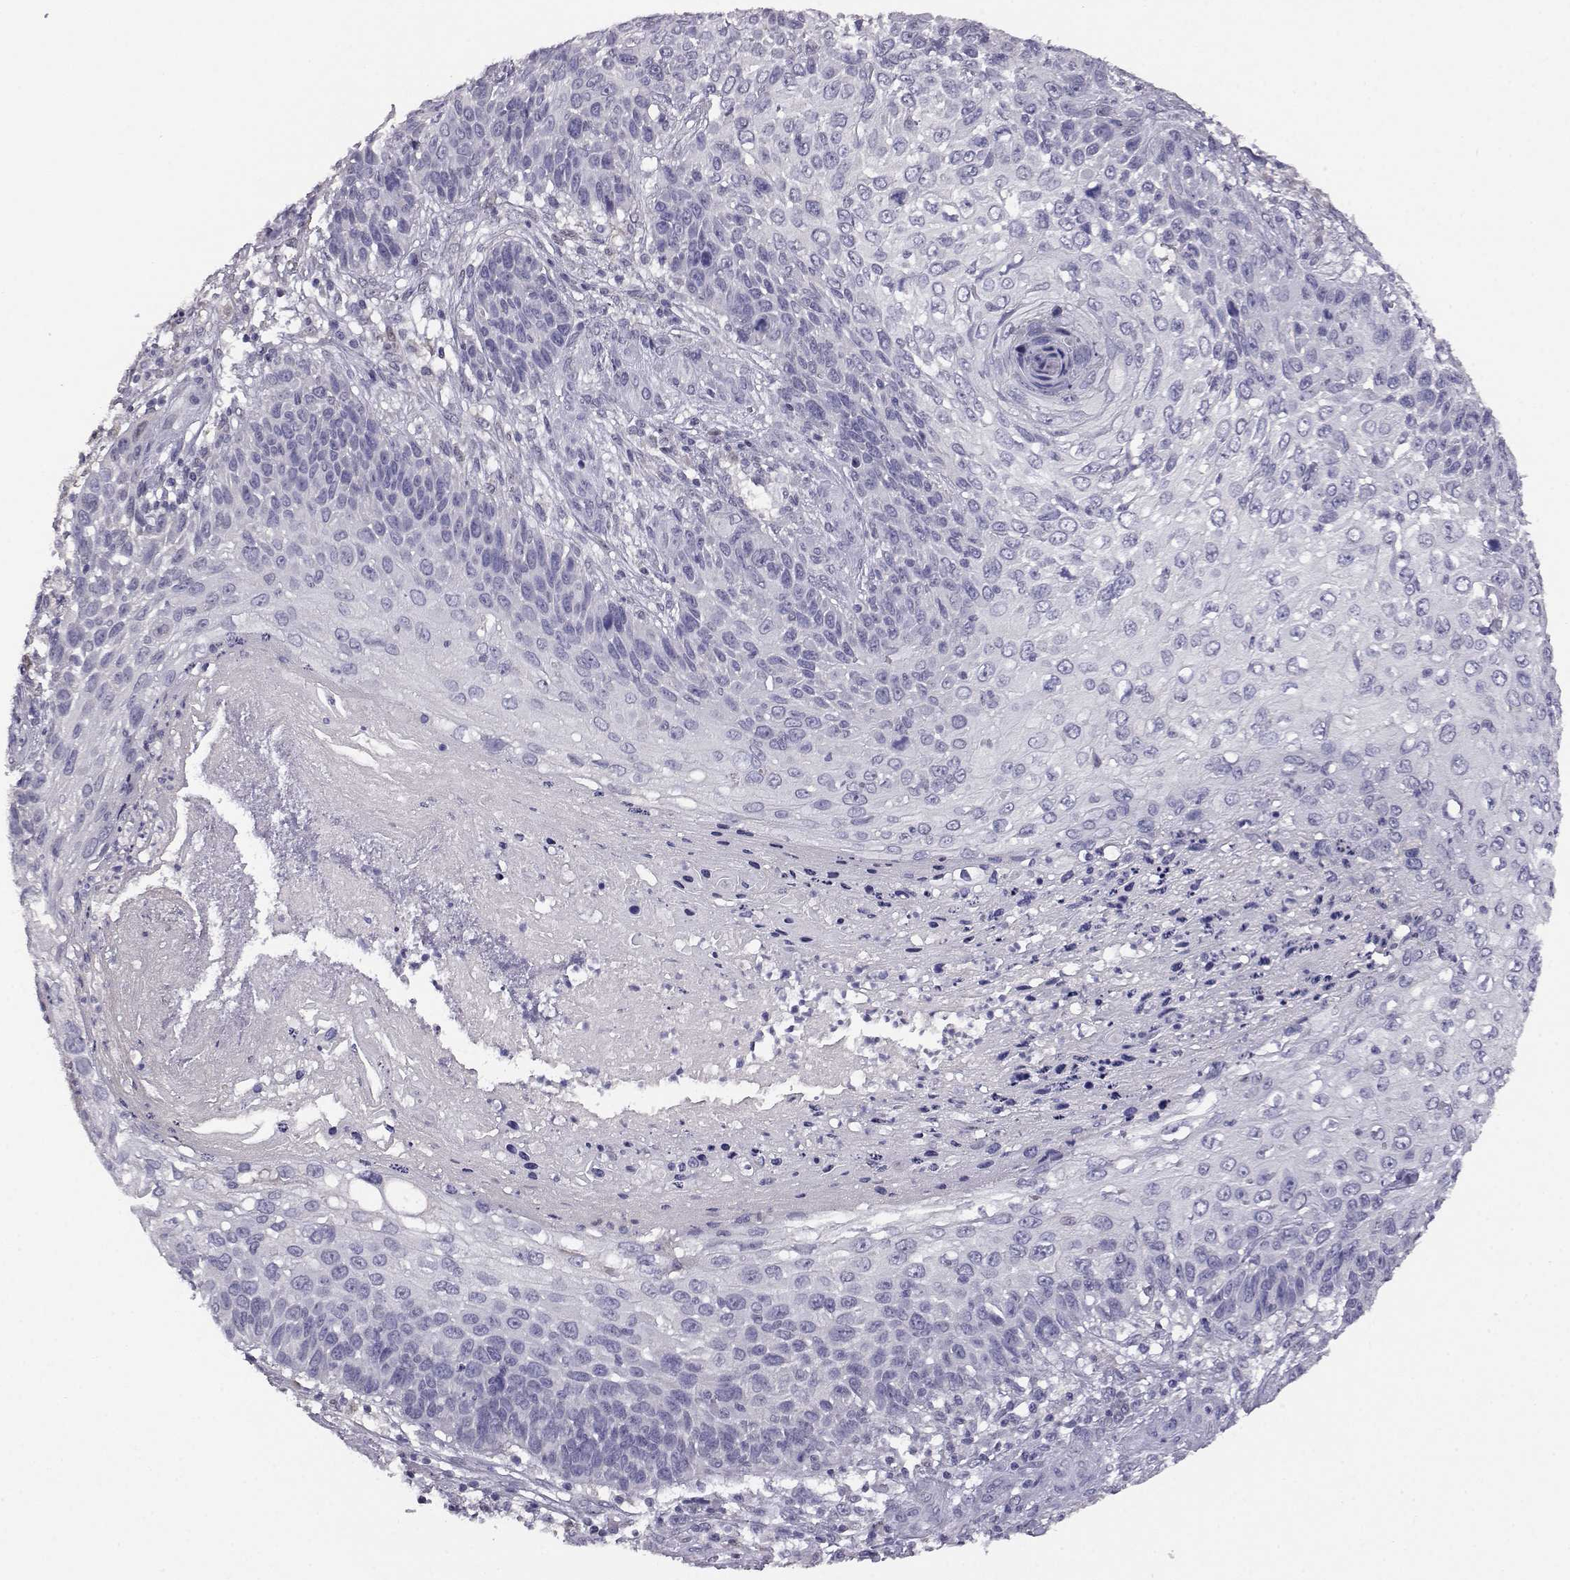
{"staining": {"intensity": "negative", "quantity": "none", "location": "none"}, "tissue": "skin cancer", "cell_type": "Tumor cells", "image_type": "cancer", "snomed": [{"axis": "morphology", "description": "Squamous cell carcinoma, NOS"}, {"axis": "topography", "description": "Skin"}], "caption": "Tumor cells are negative for protein expression in human skin cancer (squamous cell carcinoma).", "gene": "AKR1B1", "patient": {"sex": "male", "age": 92}}